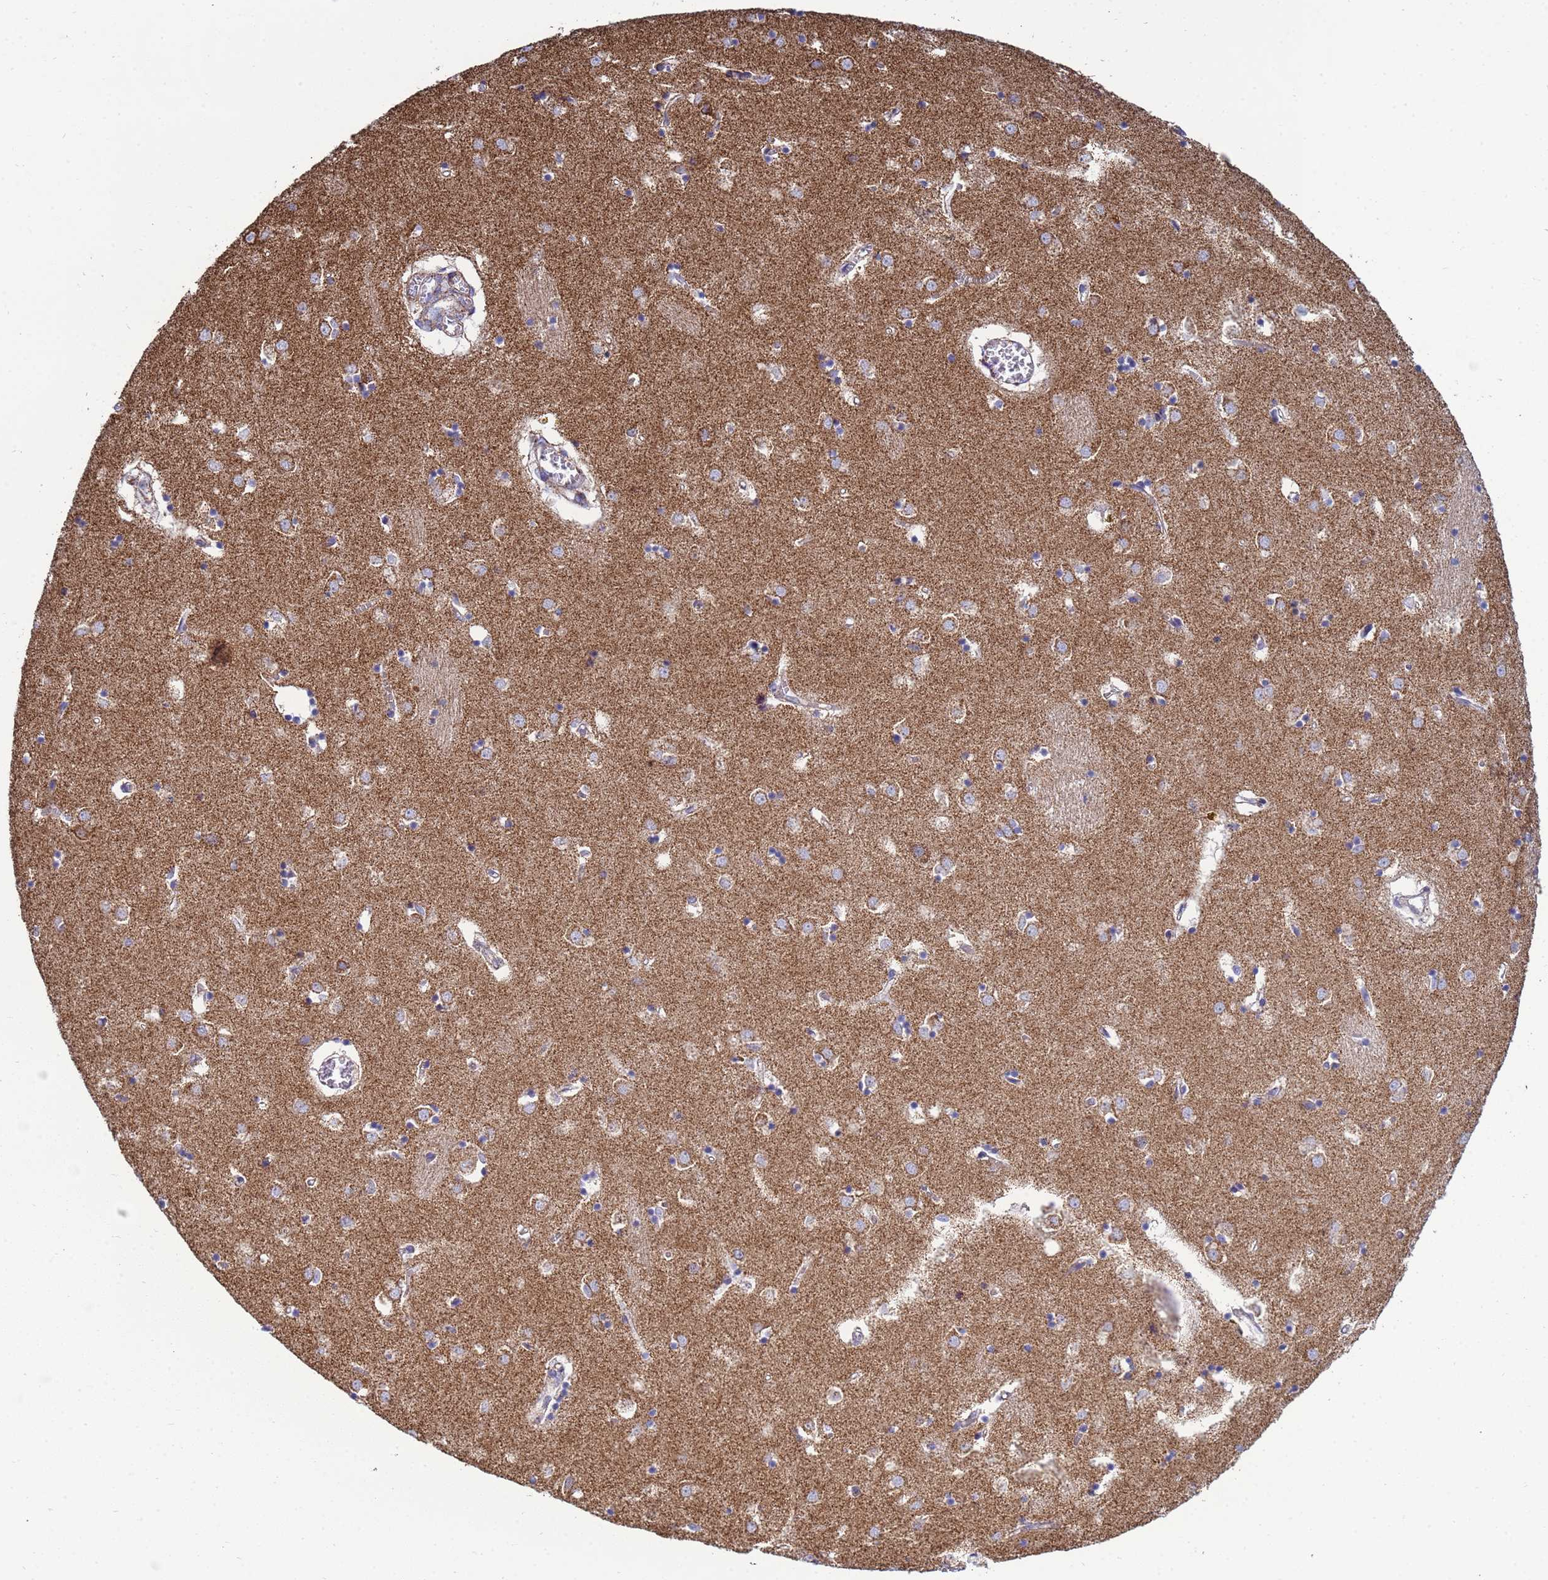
{"staining": {"intensity": "negative", "quantity": "none", "location": "none"}, "tissue": "caudate", "cell_type": "Glial cells", "image_type": "normal", "snomed": [{"axis": "morphology", "description": "Normal tissue, NOS"}, {"axis": "topography", "description": "Lateral ventricle wall"}], "caption": "This is an IHC image of benign human caudate. There is no positivity in glial cells.", "gene": "COQ4", "patient": {"sex": "male", "age": 70}}